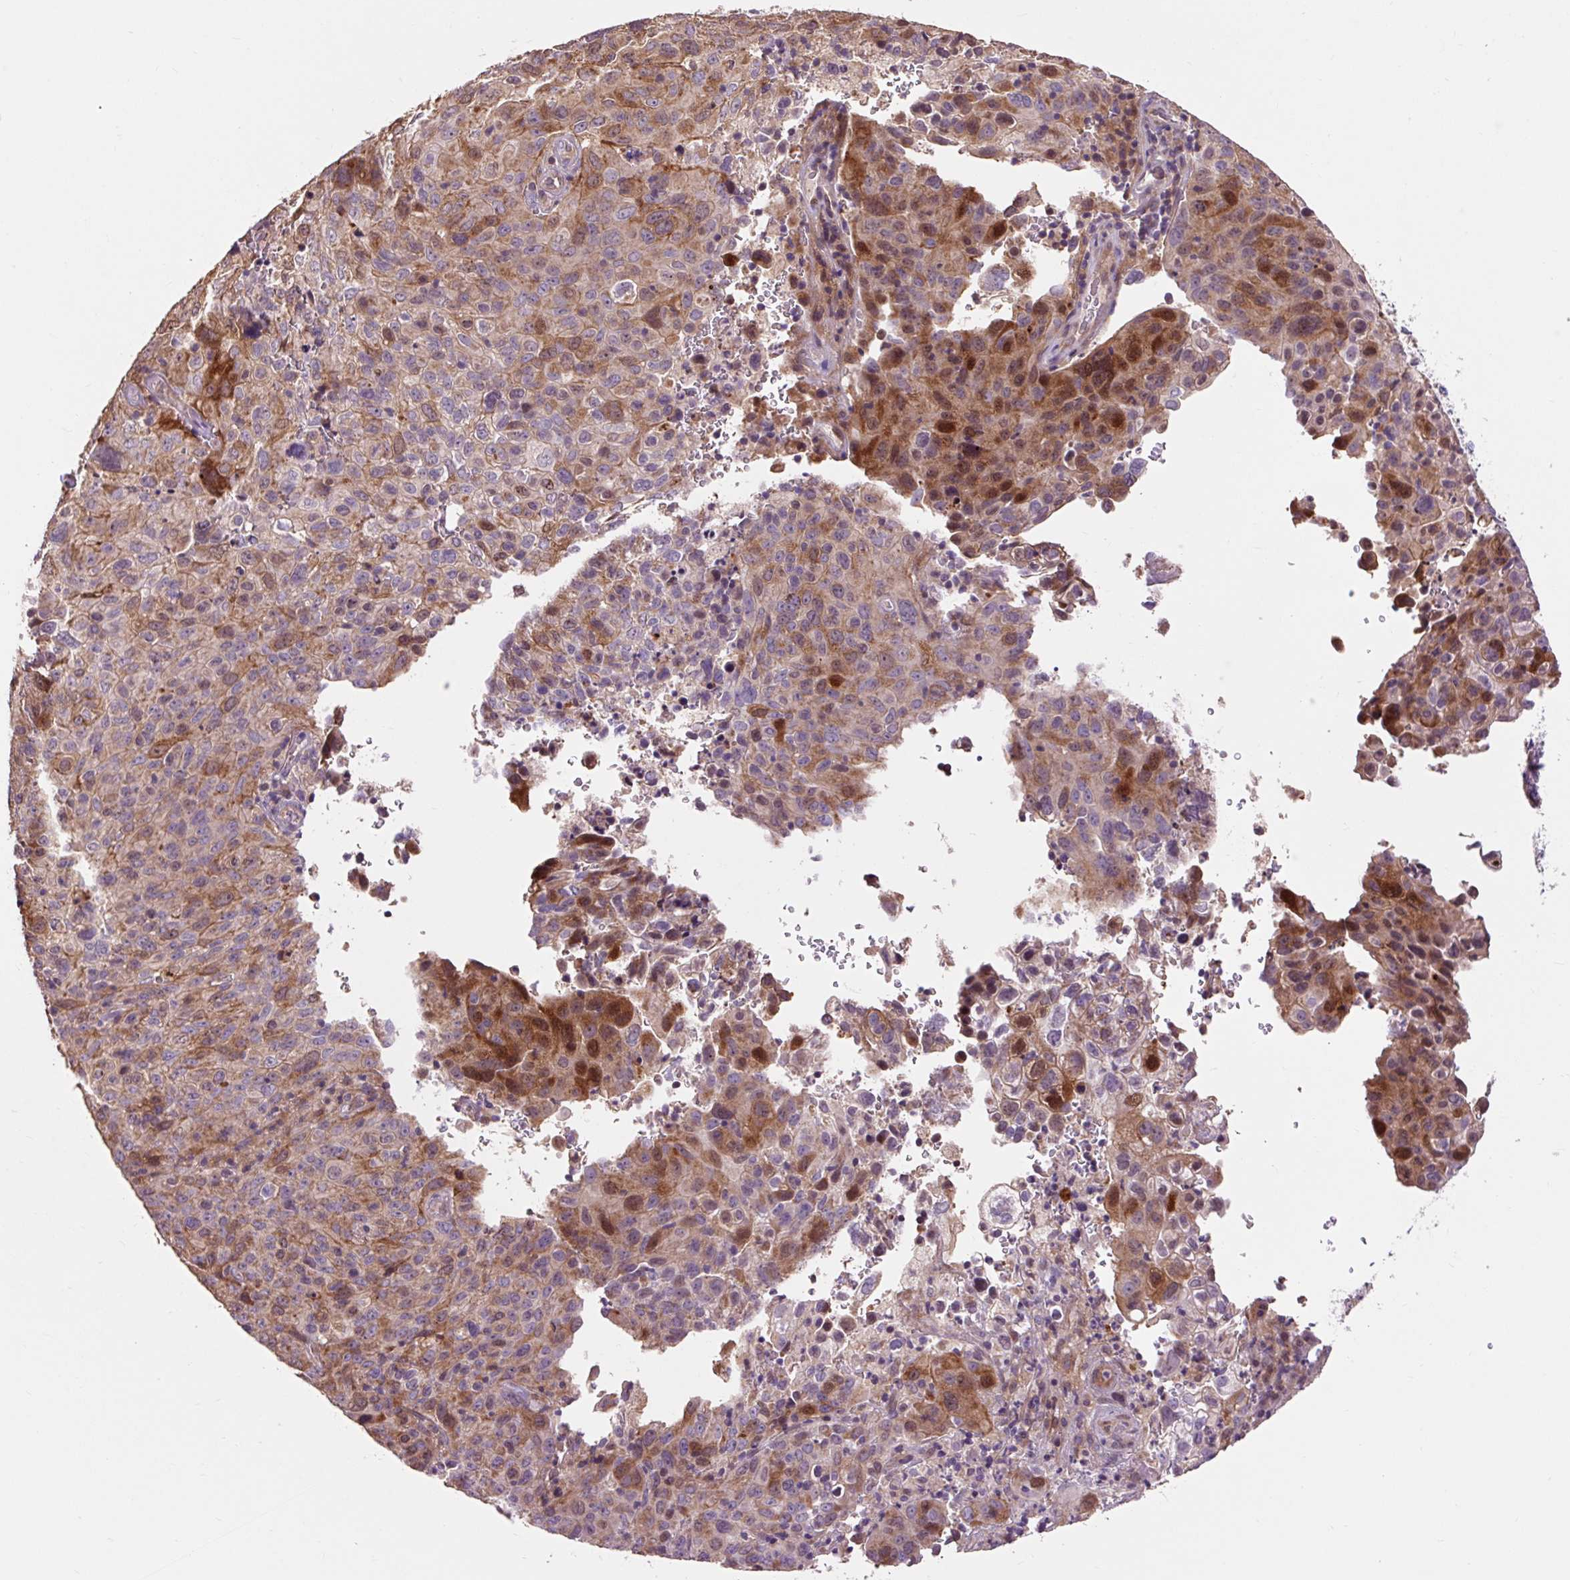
{"staining": {"intensity": "moderate", "quantity": "25%-75%", "location": "cytoplasmic/membranous,nuclear"}, "tissue": "cervical cancer", "cell_type": "Tumor cells", "image_type": "cancer", "snomed": [{"axis": "morphology", "description": "Squamous cell carcinoma, NOS"}, {"axis": "topography", "description": "Cervix"}], "caption": "A micrograph of cervical squamous cell carcinoma stained for a protein reveals moderate cytoplasmic/membranous and nuclear brown staining in tumor cells. (DAB IHC with brightfield microscopy, high magnification).", "gene": "PRIMPOL", "patient": {"sex": "female", "age": 44}}